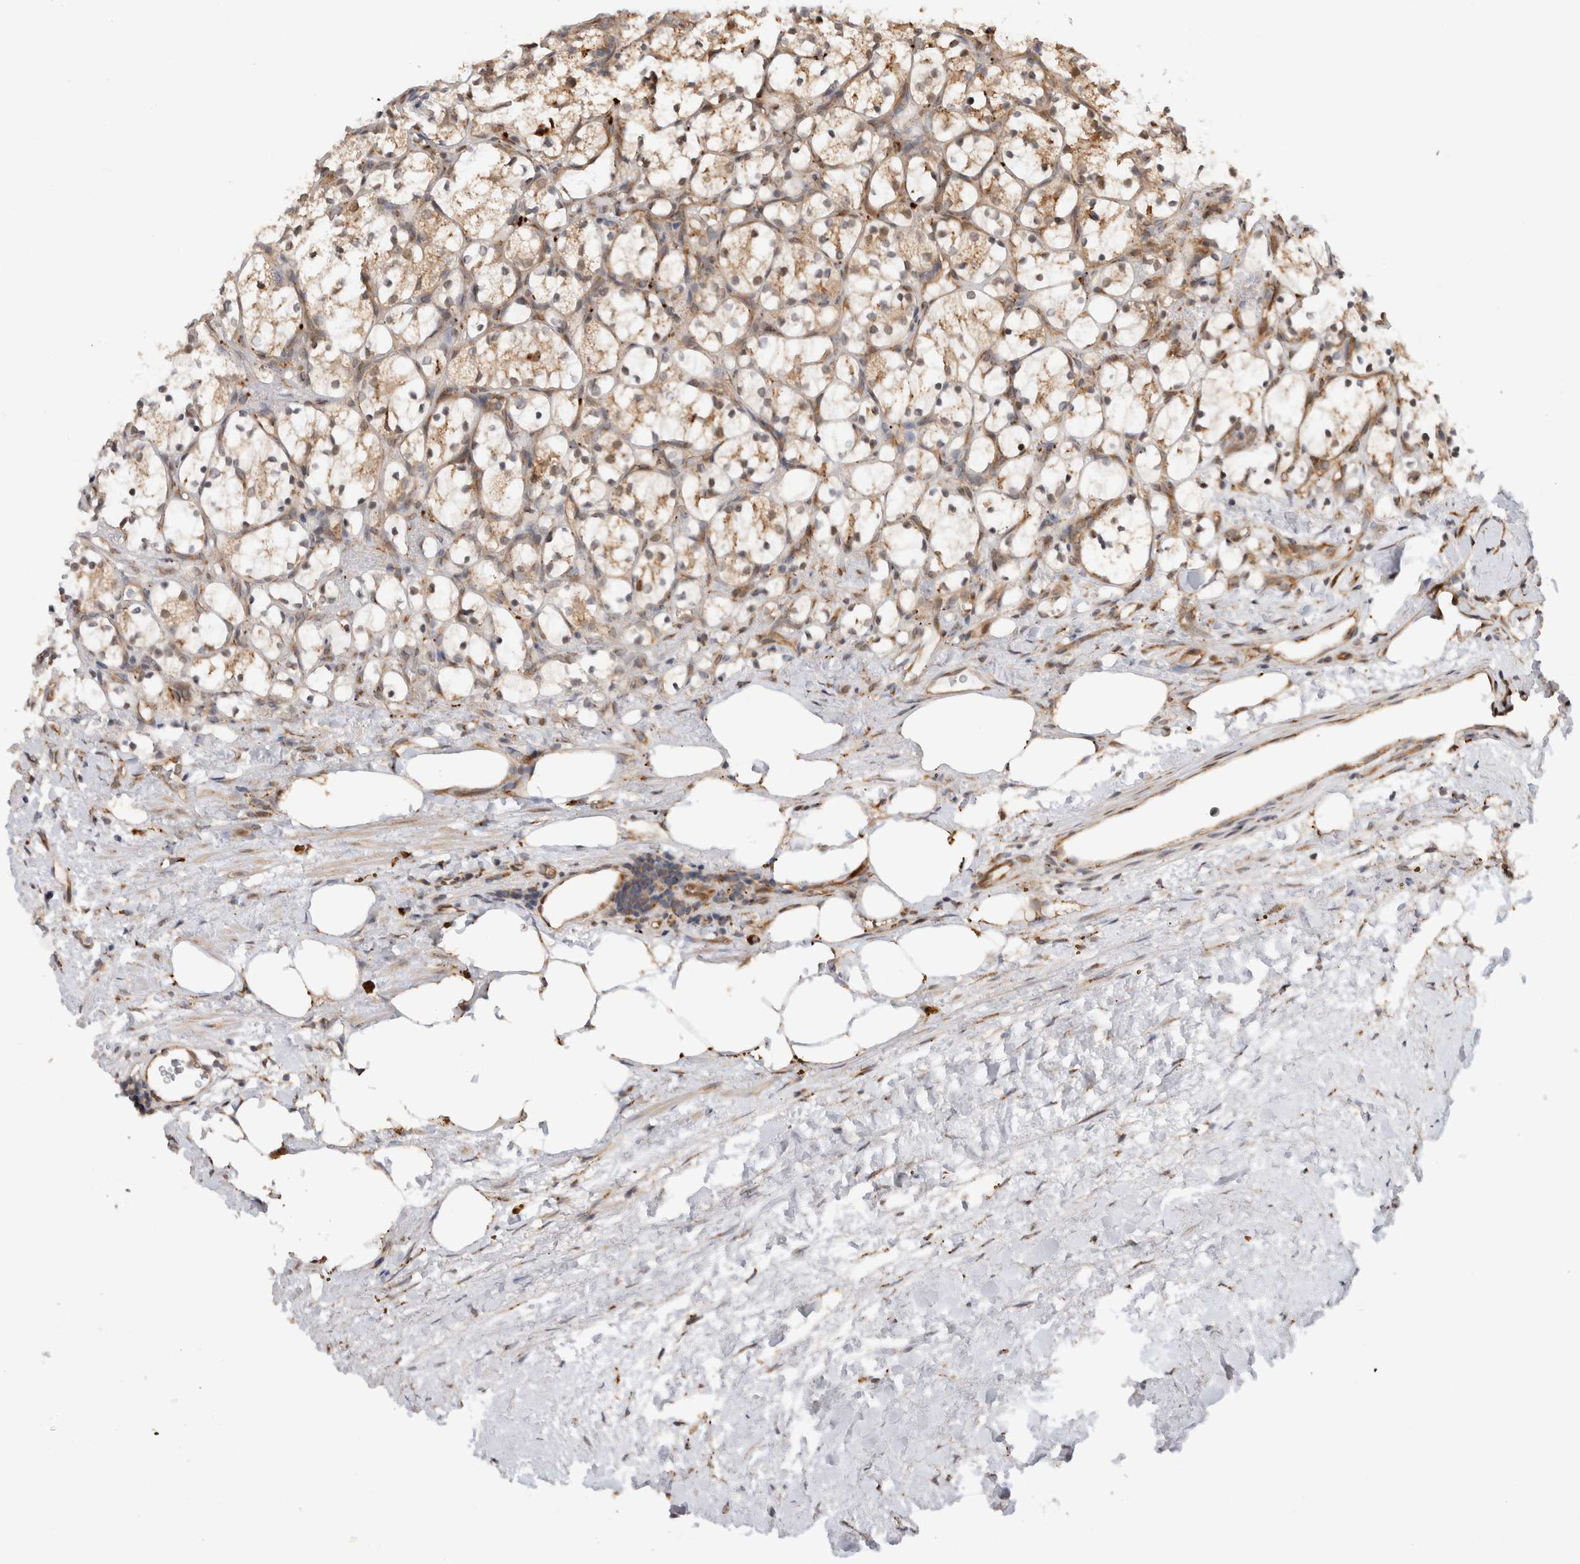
{"staining": {"intensity": "weak", "quantity": ">75%", "location": "cytoplasmic/membranous"}, "tissue": "renal cancer", "cell_type": "Tumor cells", "image_type": "cancer", "snomed": [{"axis": "morphology", "description": "Adenocarcinoma, NOS"}, {"axis": "topography", "description": "Kidney"}], "caption": "The photomicrograph shows immunohistochemical staining of renal adenocarcinoma. There is weak cytoplasmic/membranous expression is identified in approximately >75% of tumor cells.", "gene": "ACTL9", "patient": {"sex": "female", "age": 69}}